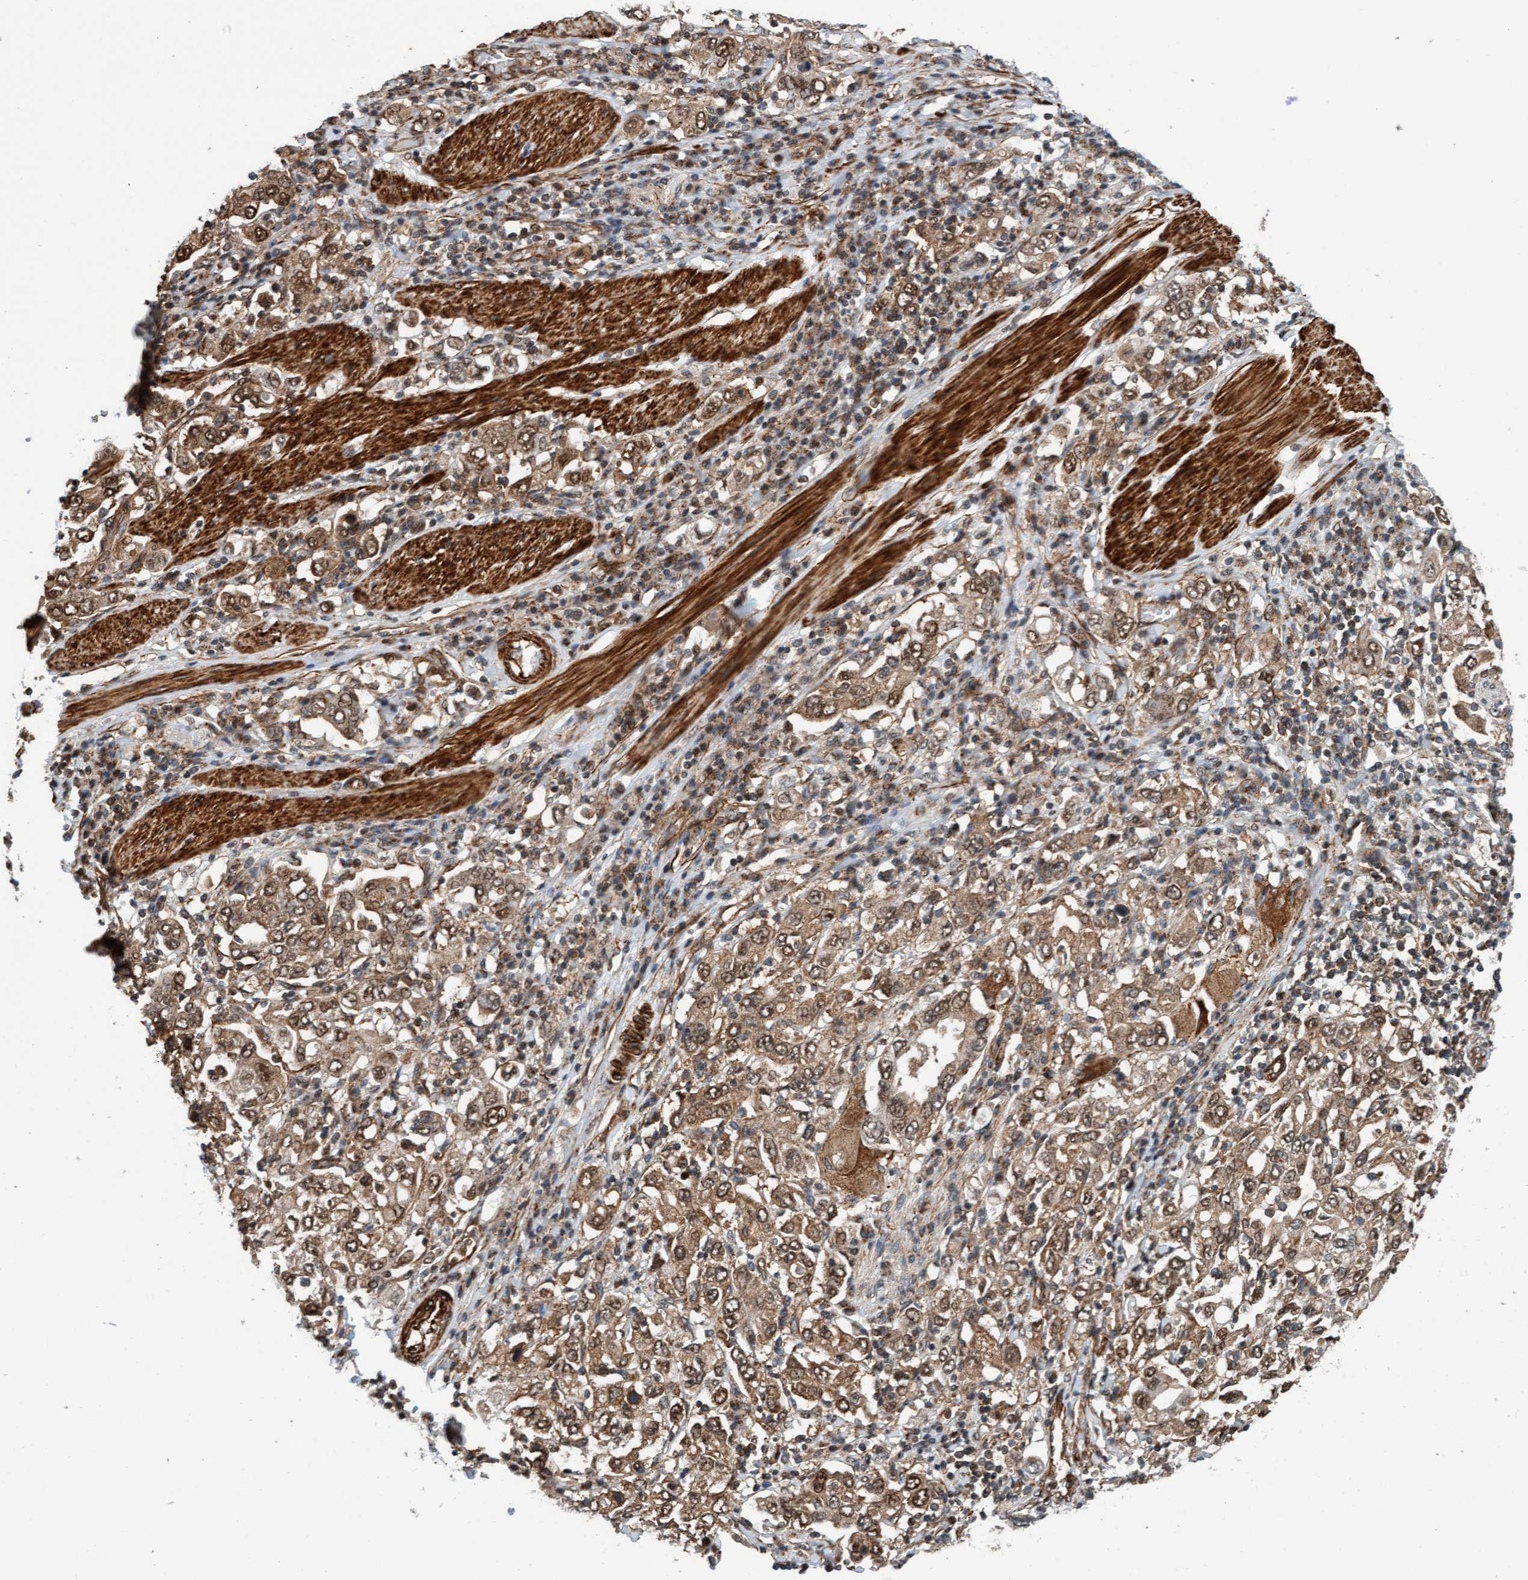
{"staining": {"intensity": "moderate", "quantity": ">75%", "location": "cytoplasmic/membranous,nuclear"}, "tissue": "stomach cancer", "cell_type": "Tumor cells", "image_type": "cancer", "snomed": [{"axis": "morphology", "description": "Adenocarcinoma, NOS"}, {"axis": "topography", "description": "Stomach, upper"}], "caption": "Stomach cancer stained for a protein demonstrates moderate cytoplasmic/membranous and nuclear positivity in tumor cells.", "gene": "STXBP4", "patient": {"sex": "male", "age": 62}}